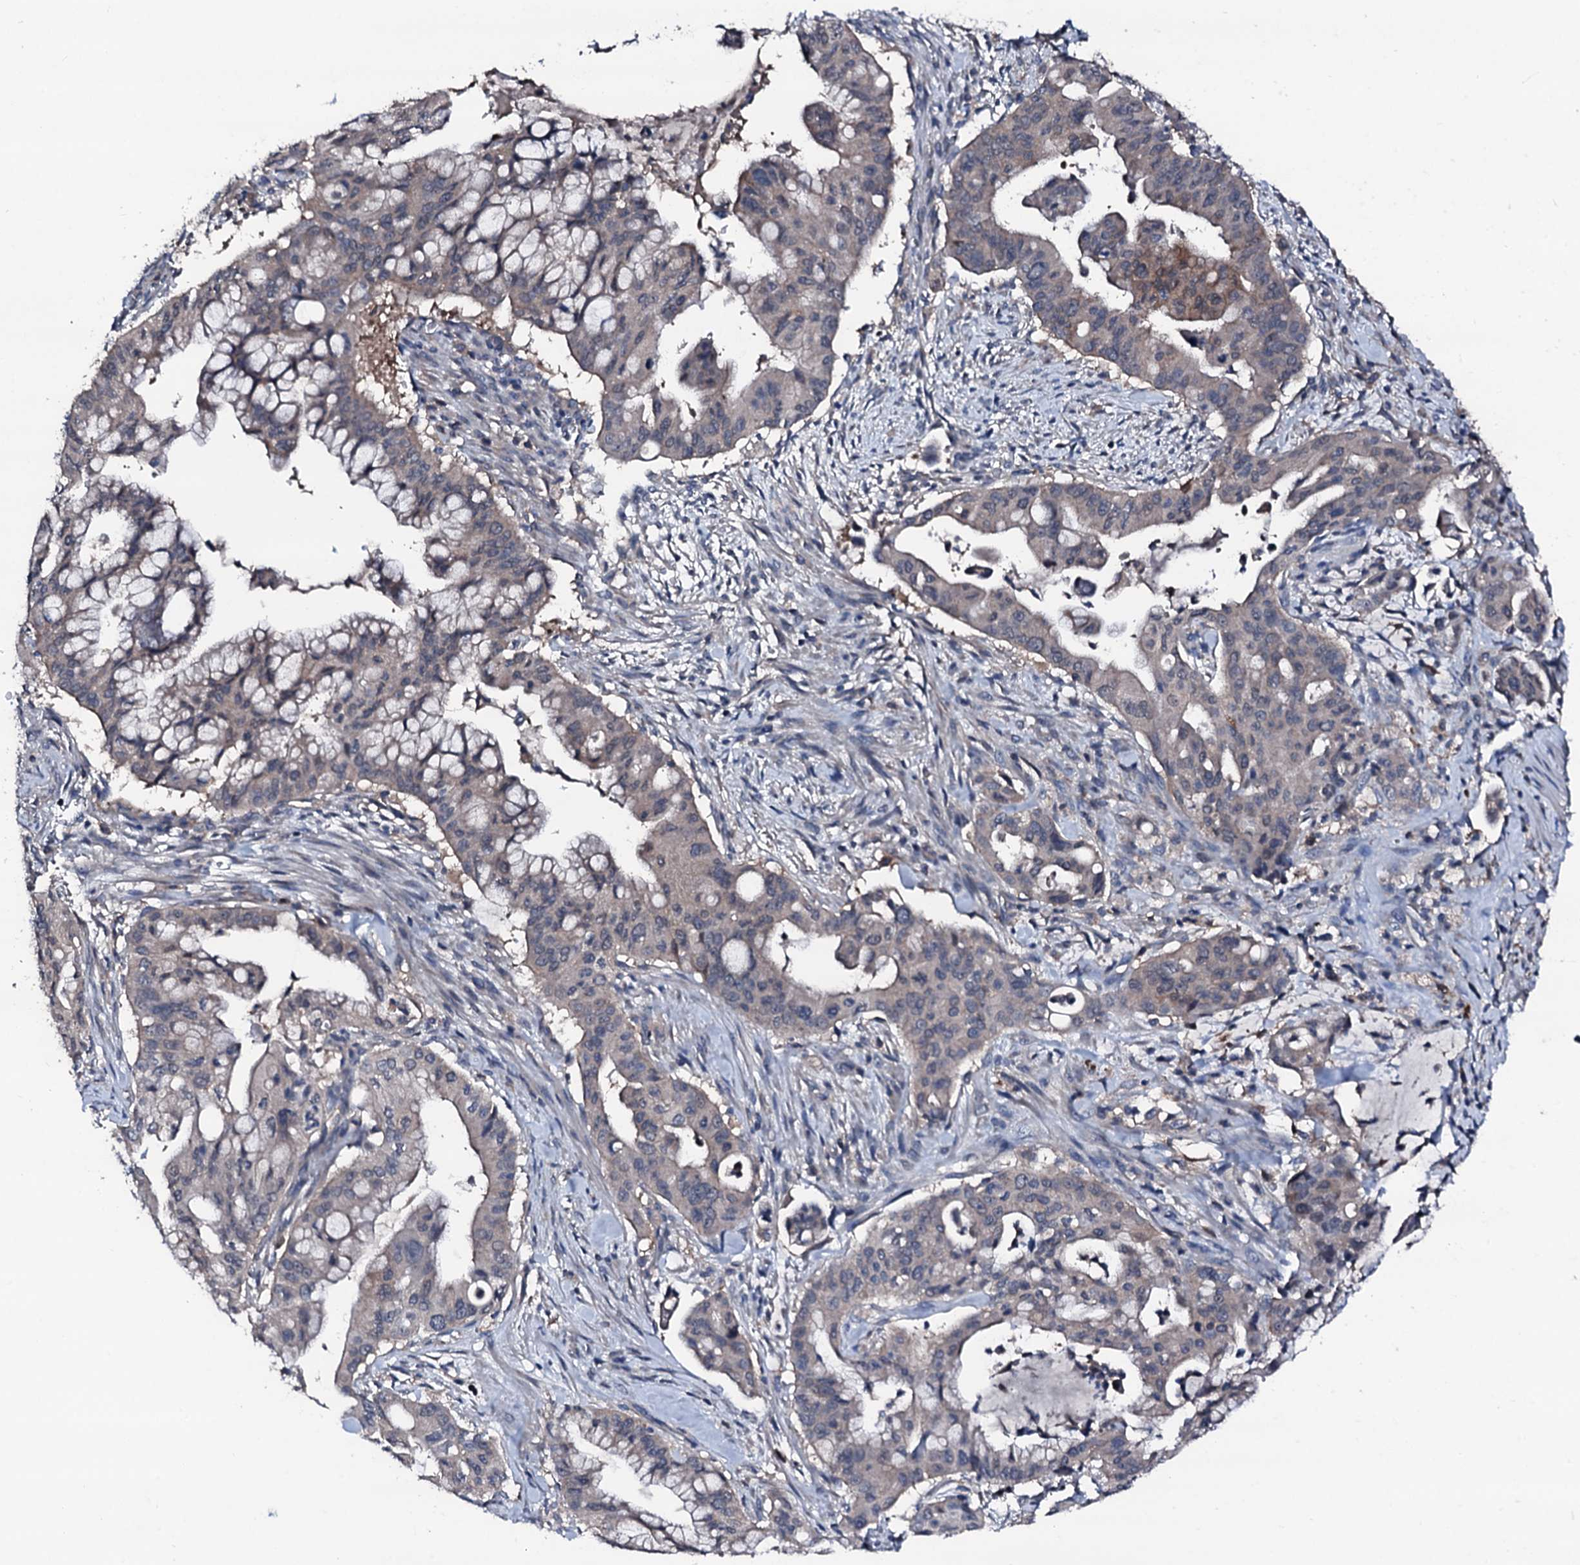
{"staining": {"intensity": "weak", "quantity": "<25%", "location": "cytoplasmic/membranous"}, "tissue": "pancreatic cancer", "cell_type": "Tumor cells", "image_type": "cancer", "snomed": [{"axis": "morphology", "description": "Adenocarcinoma, NOS"}, {"axis": "topography", "description": "Pancreas"}], "caption": "Pancreatic adenocarcinoma was stained to show a protein in brown. There is no significant positivity in tumor cells.", "gene": "TRAFD1", "patient": {"sex": "male", "age": 46}}